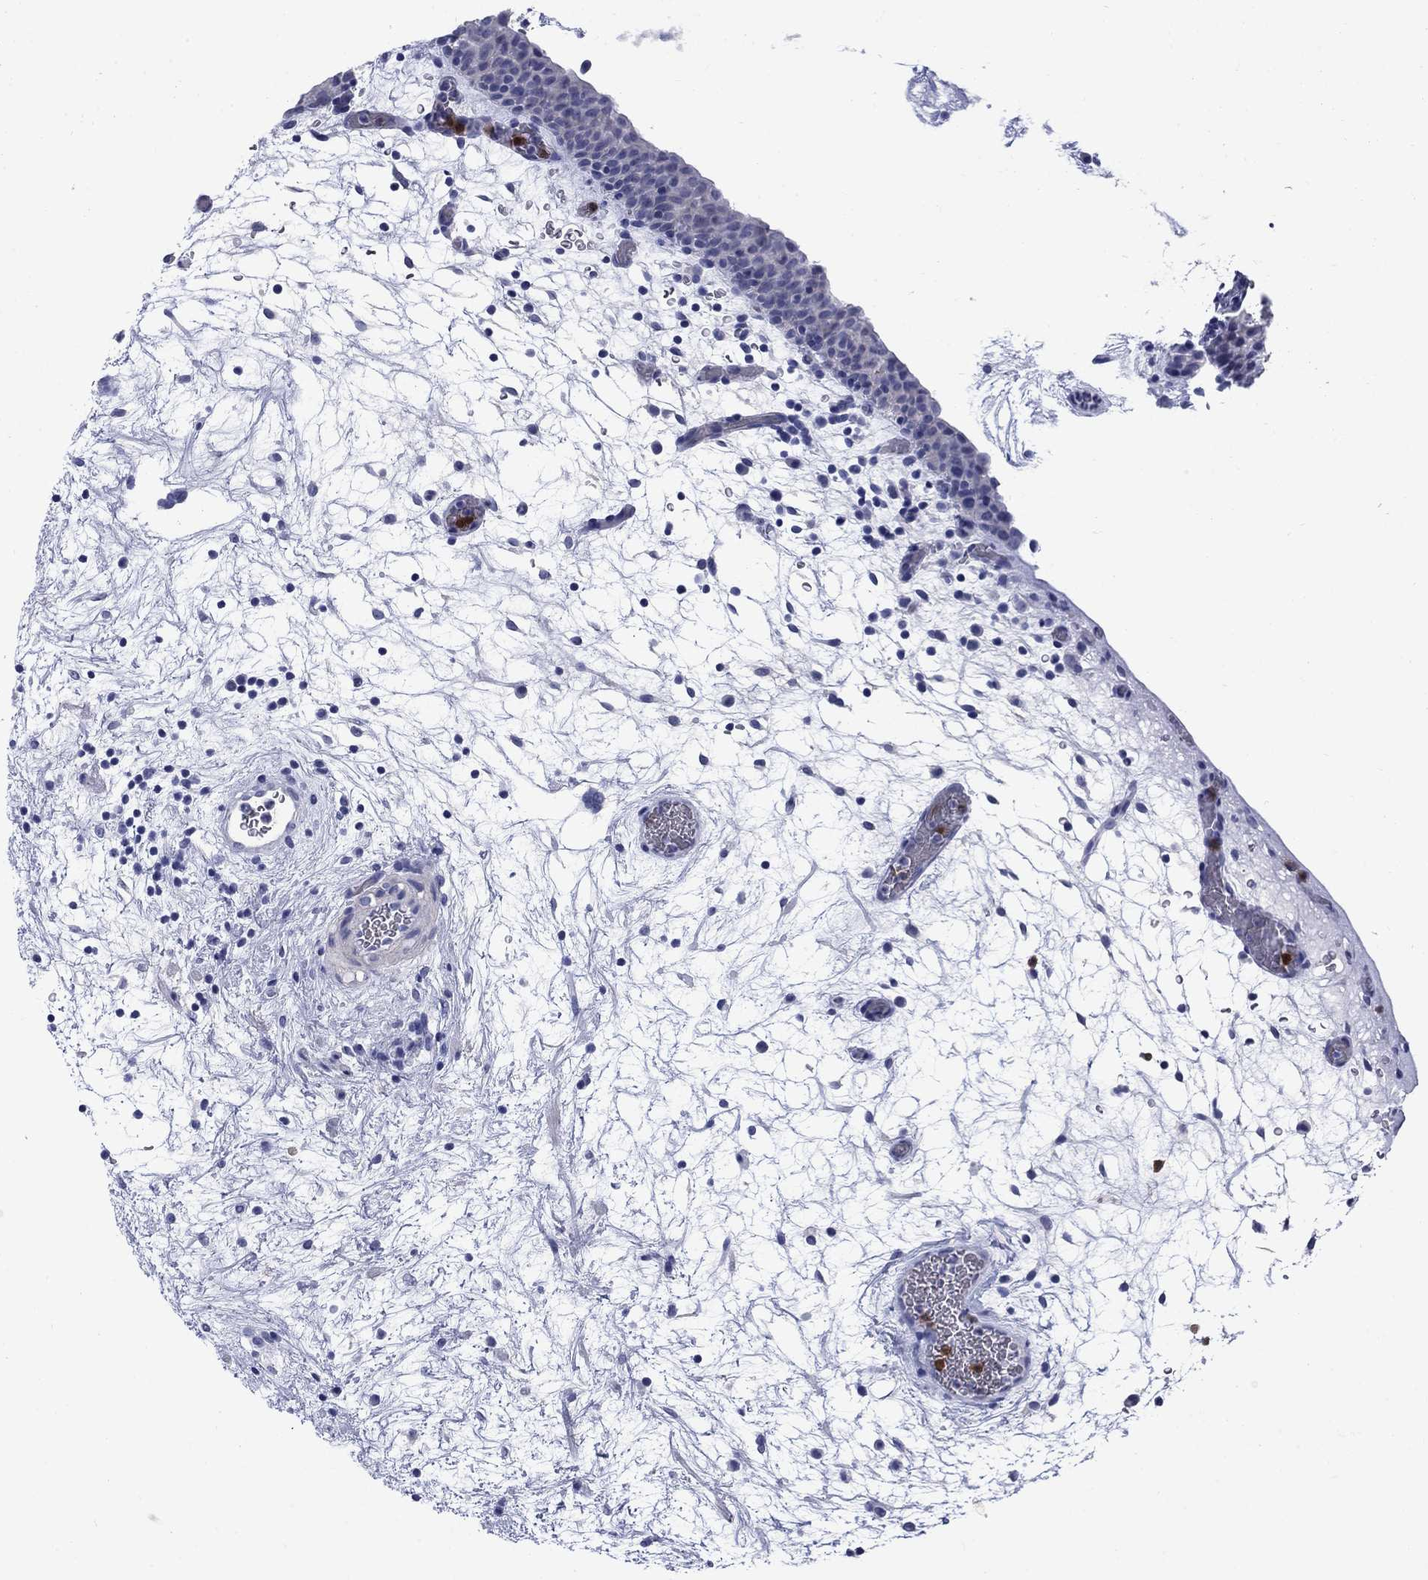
{"staining": {"intensity": "negative", "quantity": "none", "location": "none"}, "tissue": "urinary bladder", "cell_type": "Urothelial cells", "image_type": "normal", "snomed": [{"axis": "morphology", "description": "Normal tissue, NOS"}, {"axis": "topography", "description": "Urinary bladder"}], "caption": "Urothelial cells show no significant expression in unremarkable urinary bladder. Nuclei are stained in blue.", "gene": "SERPINB2", "patient": {"sex": "male", "age": 37}}